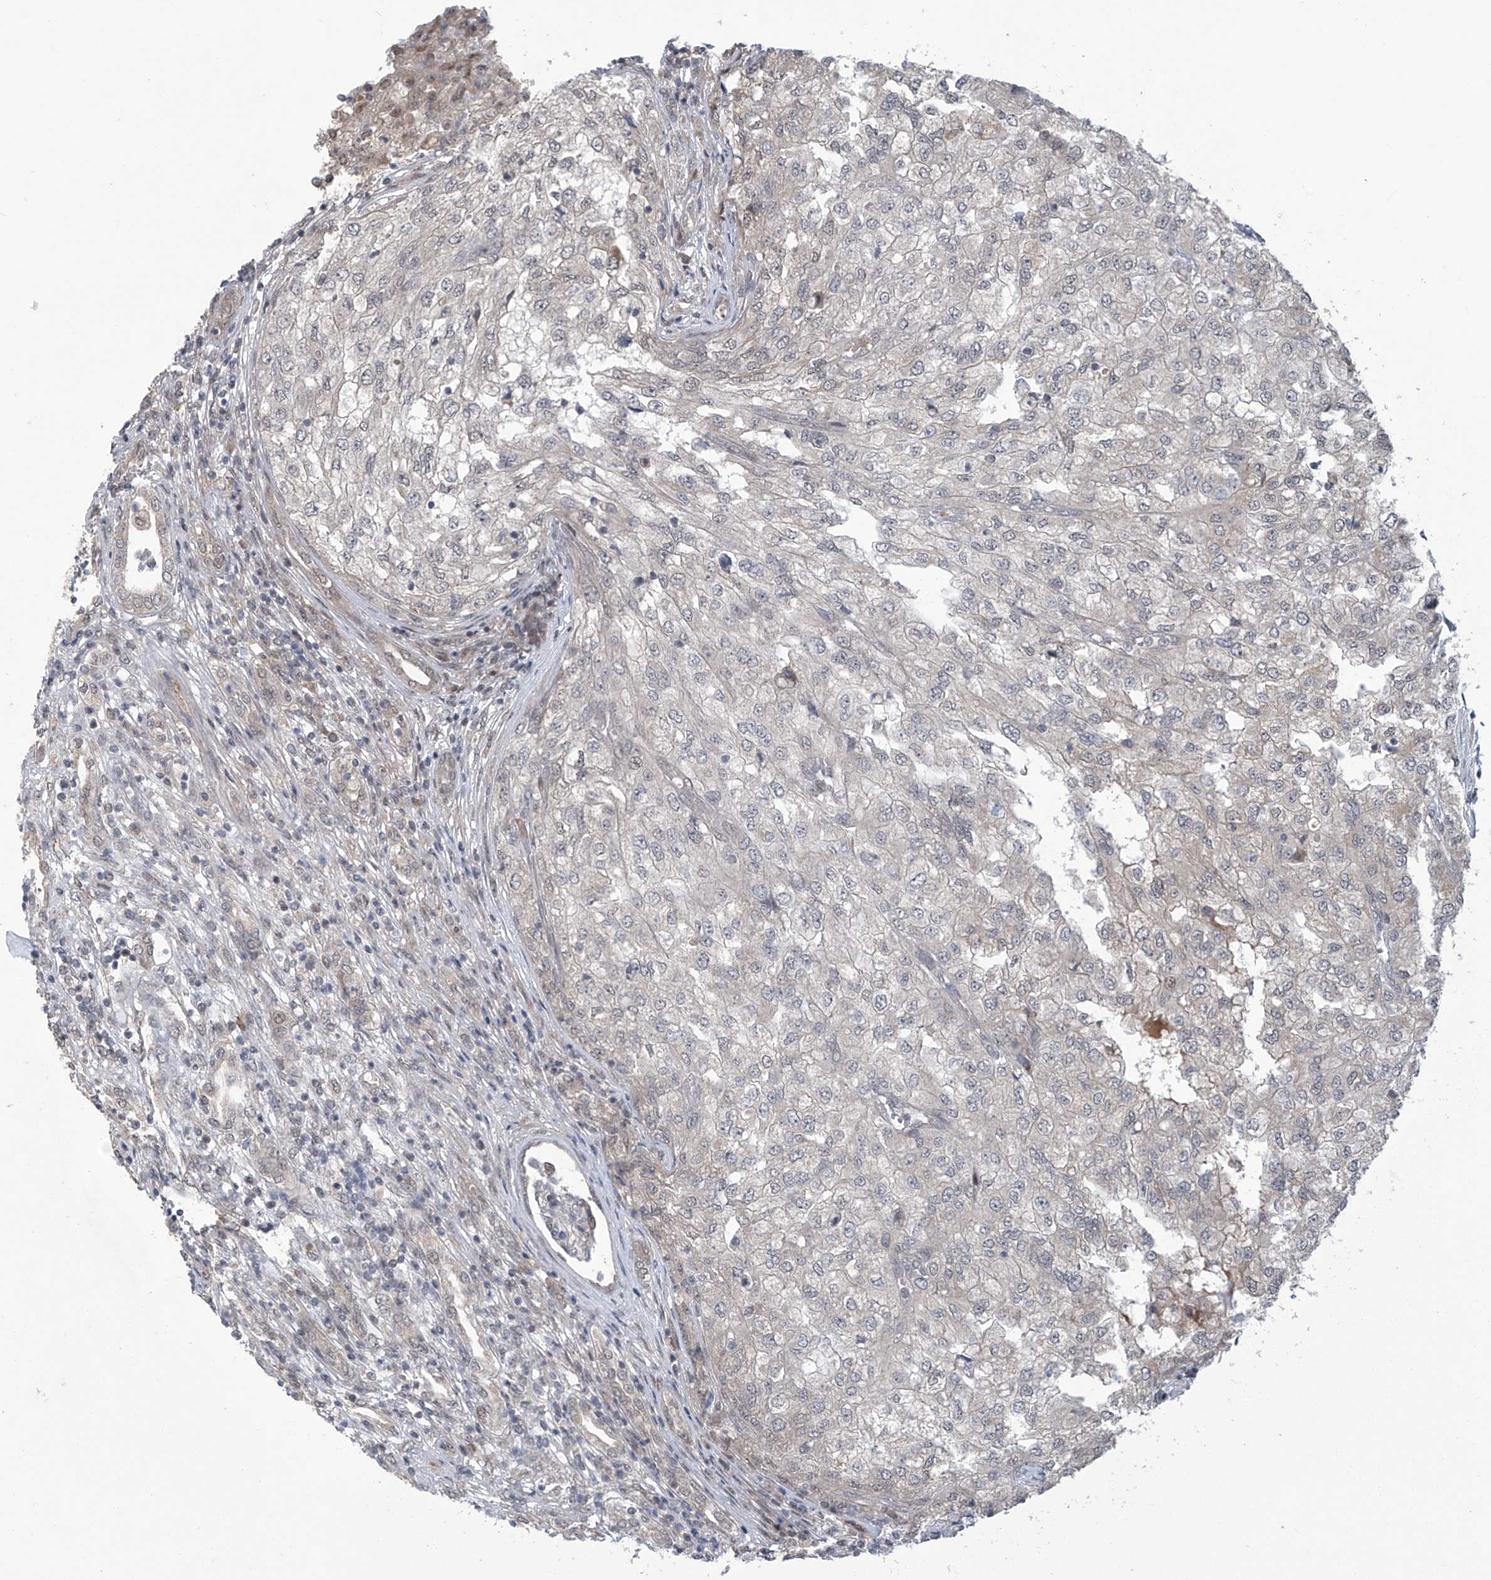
{"staining": {"intensity": "negative", "quantity": "none", "location": "none"}, "tissue": "renal cancer", "cell_type": "Tumor cells", "image_type": "cancer", "snomed": [{"axis": "morphology", "description": "Adenocarcinoma, NOS"}, {"axis": "topography", "description": "Kidney"}], "caption": "Tumor cells show no significant positivity in renal cancer (adenocarcinoma). (DAB immunohistochemistry (IHC) with hematoxylin counter stain).", "gene": "ABHD13", "patient": {"sex": "female", "age": 54}}